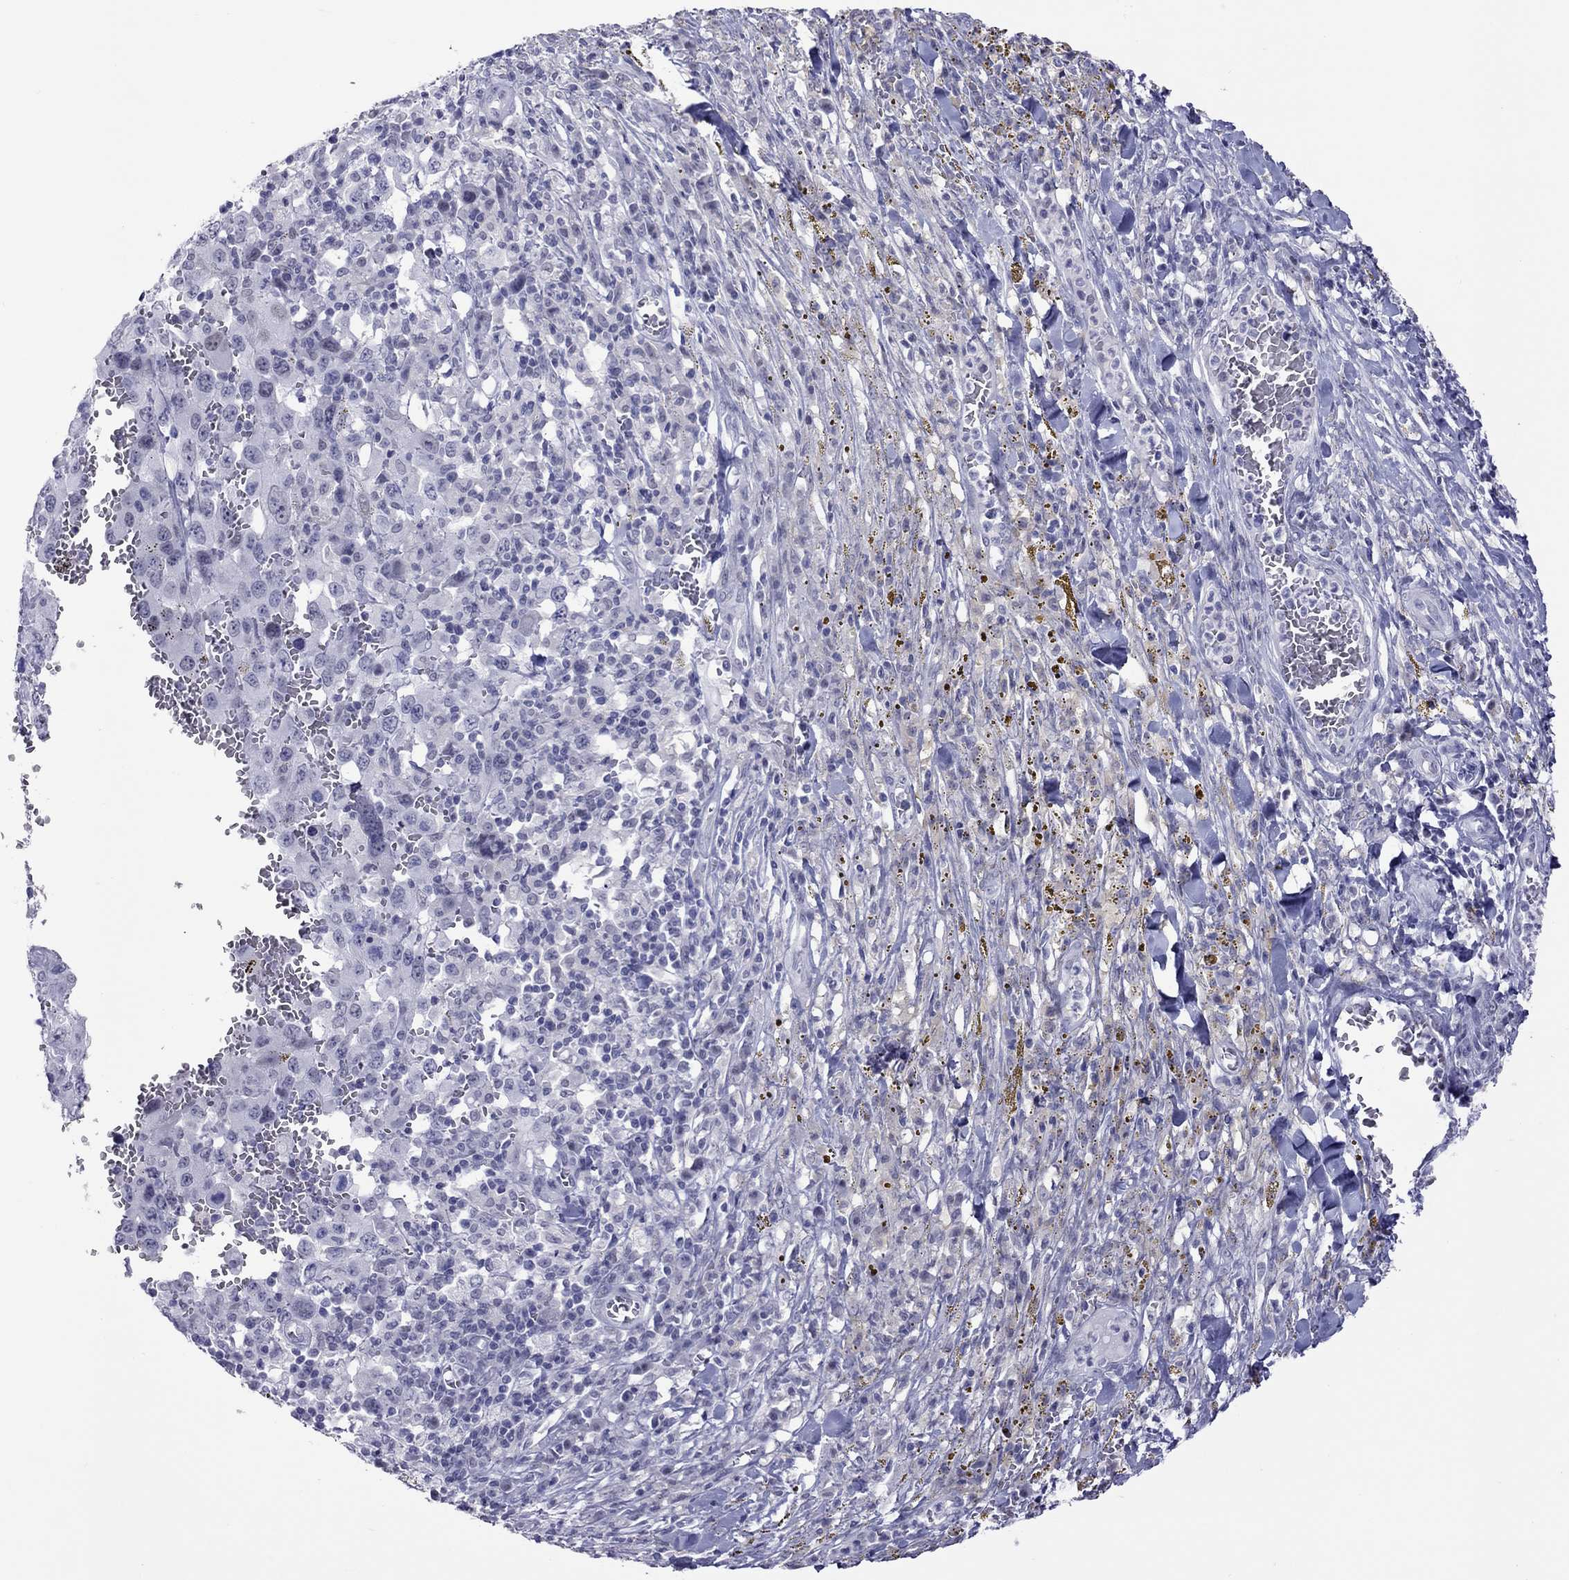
{"staining": {"intensity": "negative", "quantity": "none", "location": "none"}, "tissue": "melanoma", "cell_type": "Tumor cells", "image_type": "cancer", "snomed": [{"axis": "morphology", "description": "Malignant melanoma, NOS"}, {"axis": "topography", "description": "Skin"}], "caption": "Immunohistochemistry (IHC) of malignant melanoma displays no staining in tumor cells.", "gene": "CHRNB3", "patient": {"sex": "female", "age": 91}}